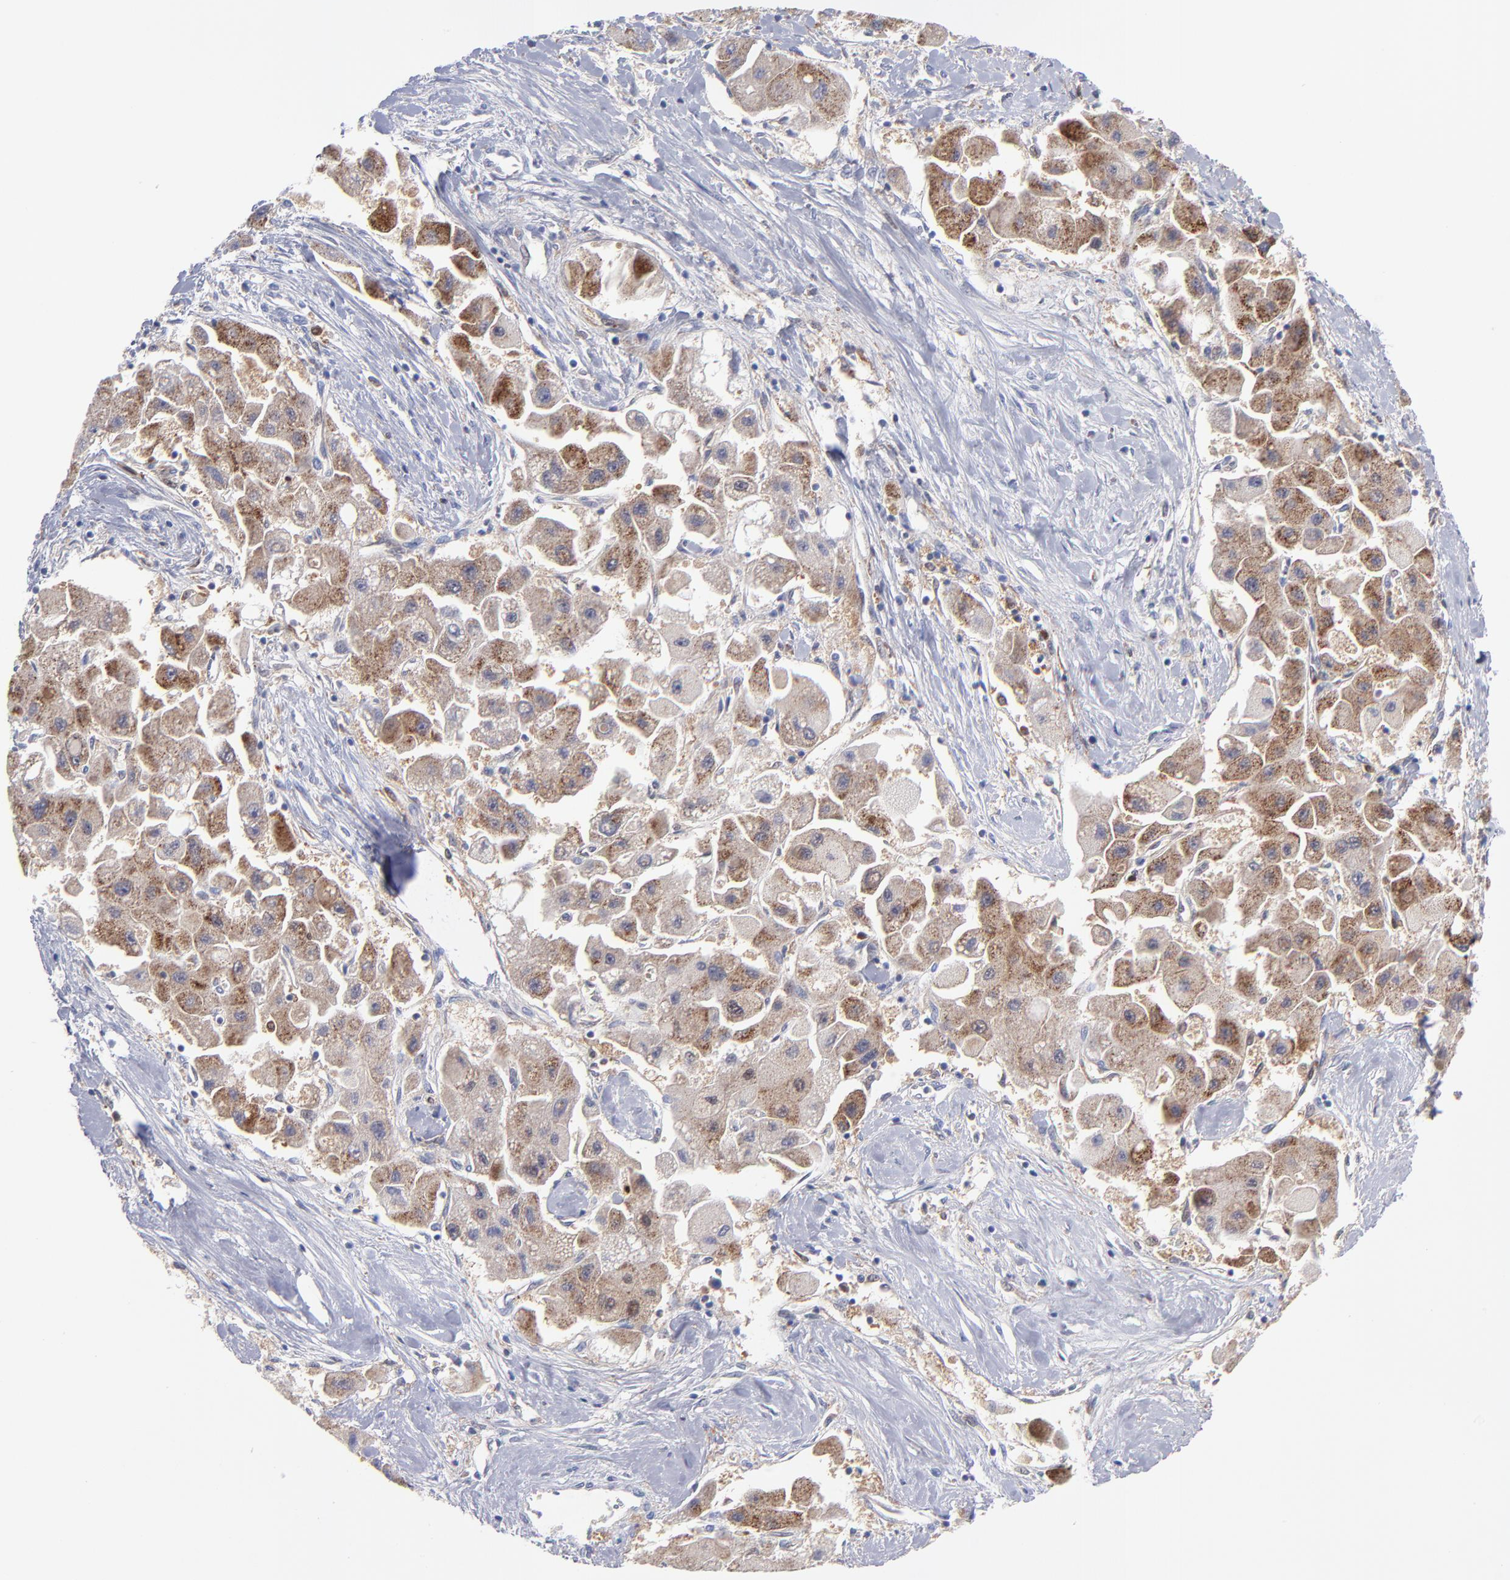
{"staining": {"intensity": "moderate", "quantity": ">75%", "location": "cytoplasmic/membranous"}, "tissue": "liver cancer", "cell_type": "Tumor cells", "image_type": "cancer", "snomed": [{"axis": "morphology", "description": "Carcinoma, Hepatocellular, NOS"}, {"axis": "topography", "description": "Liver"}], "caption": "Liver cancer was stained to show a protein in brown. There is medium levels of moderate cytoplasmic/membranous staining in about >75% of tumor cells. The staining was performed using DAB (3,3'-diaminobenzidine), with brown indicating positive protein expression. Nuclei are stained blue with hematoxylin.", "gene": "BID", "patient": {"sex": "male", "age": 24}}